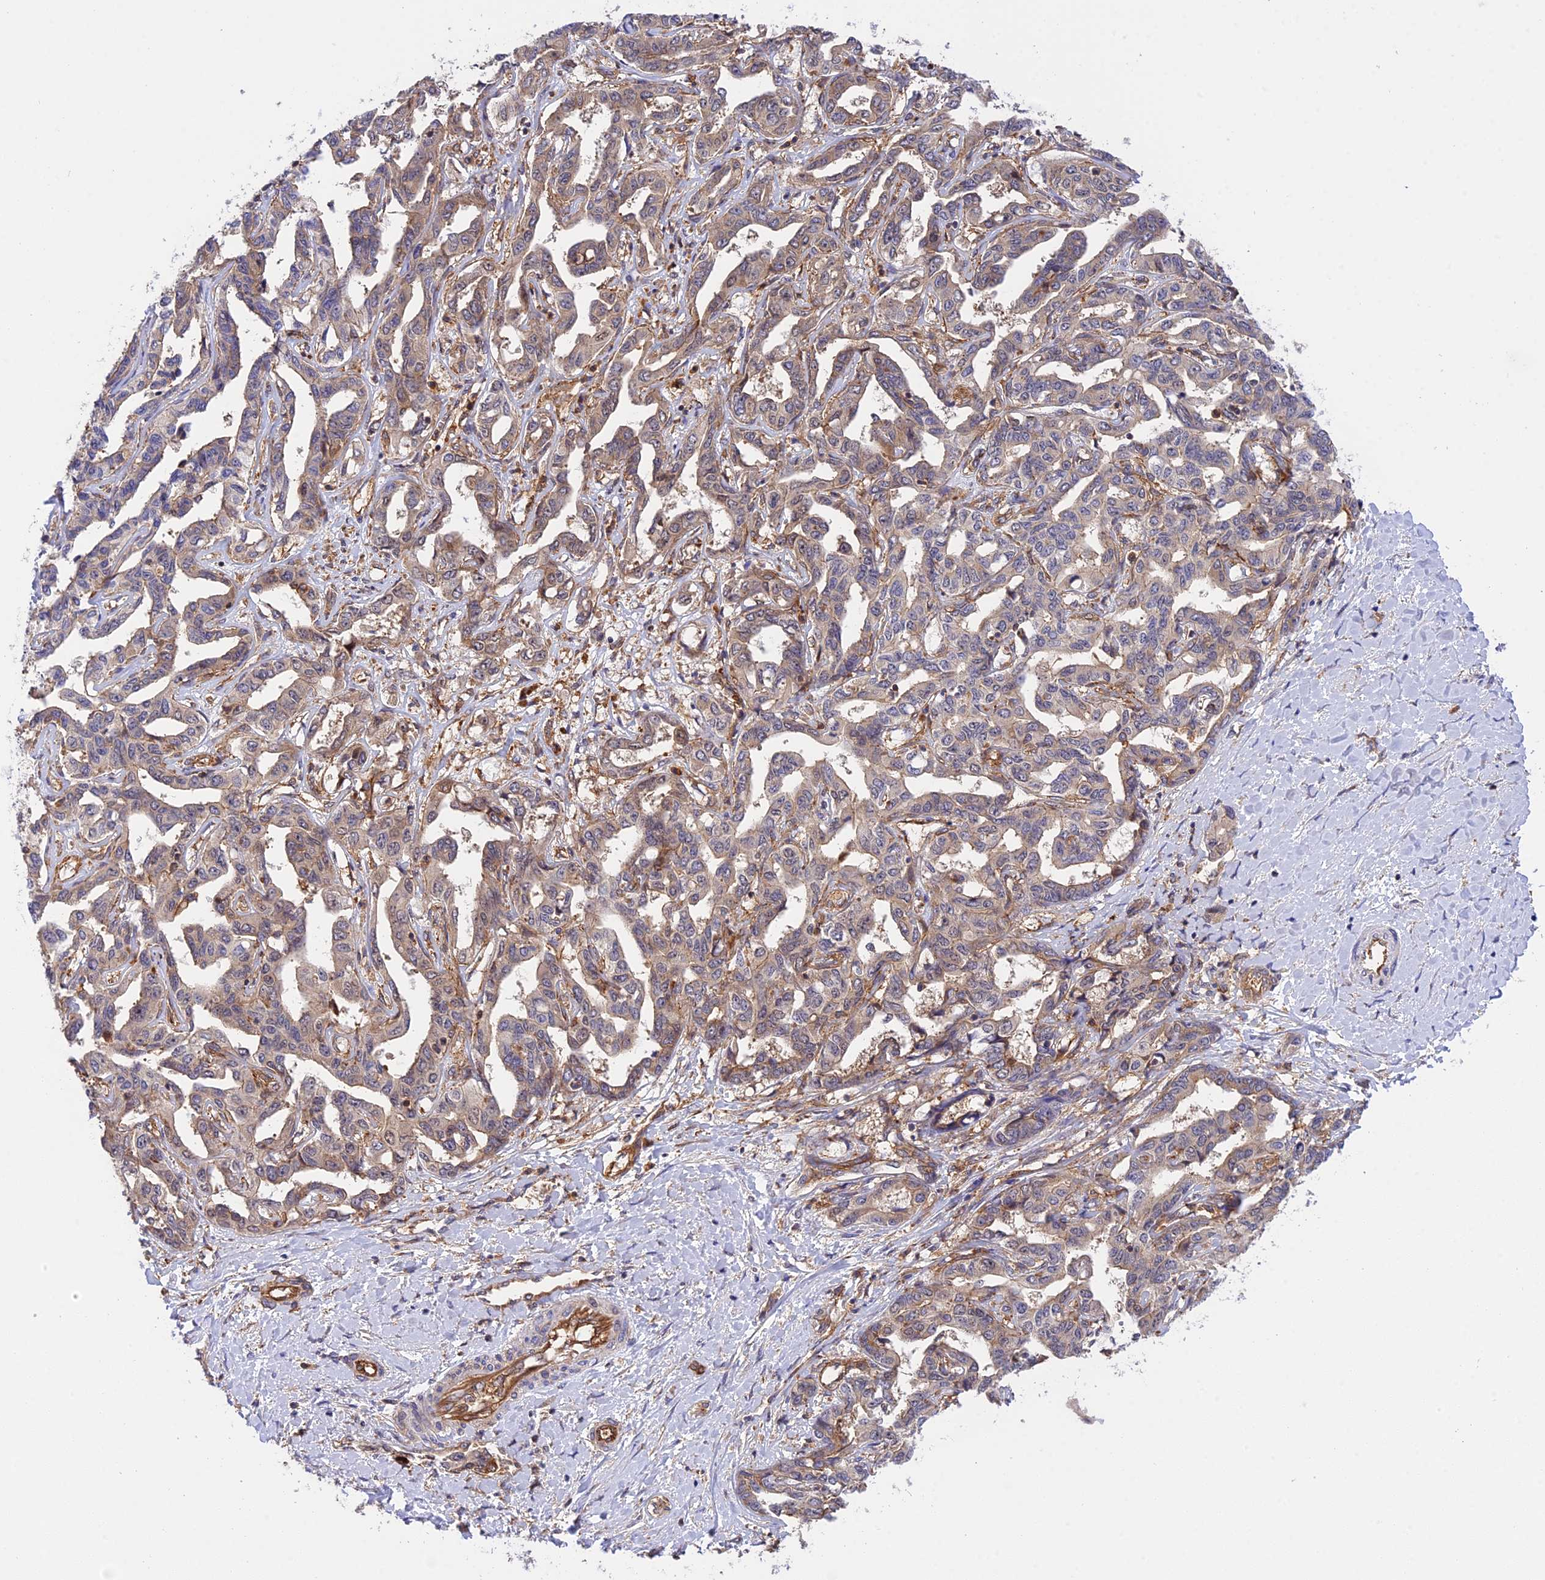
{"staining": {"intensity": "weak", "quantity": "25%-75%", "location": "cytoplasmic/membranous"}, "tissue": "liver cancer", "cell_type": "Tumor cells", "image_type": "cancer", "snomed": [{"axis": "morphology", "description": "Cholangiocarcinoma"}, {"axis": "topography", "description": "Liver"}], "caption": "A low amount of weak cytoplasmic/membranous expression is appreciated in approximately 25%-75% of tumor cells in liver cancer tissue.", "gene": "C5orf22", "patient": {"sex": "male", "age": 59}}